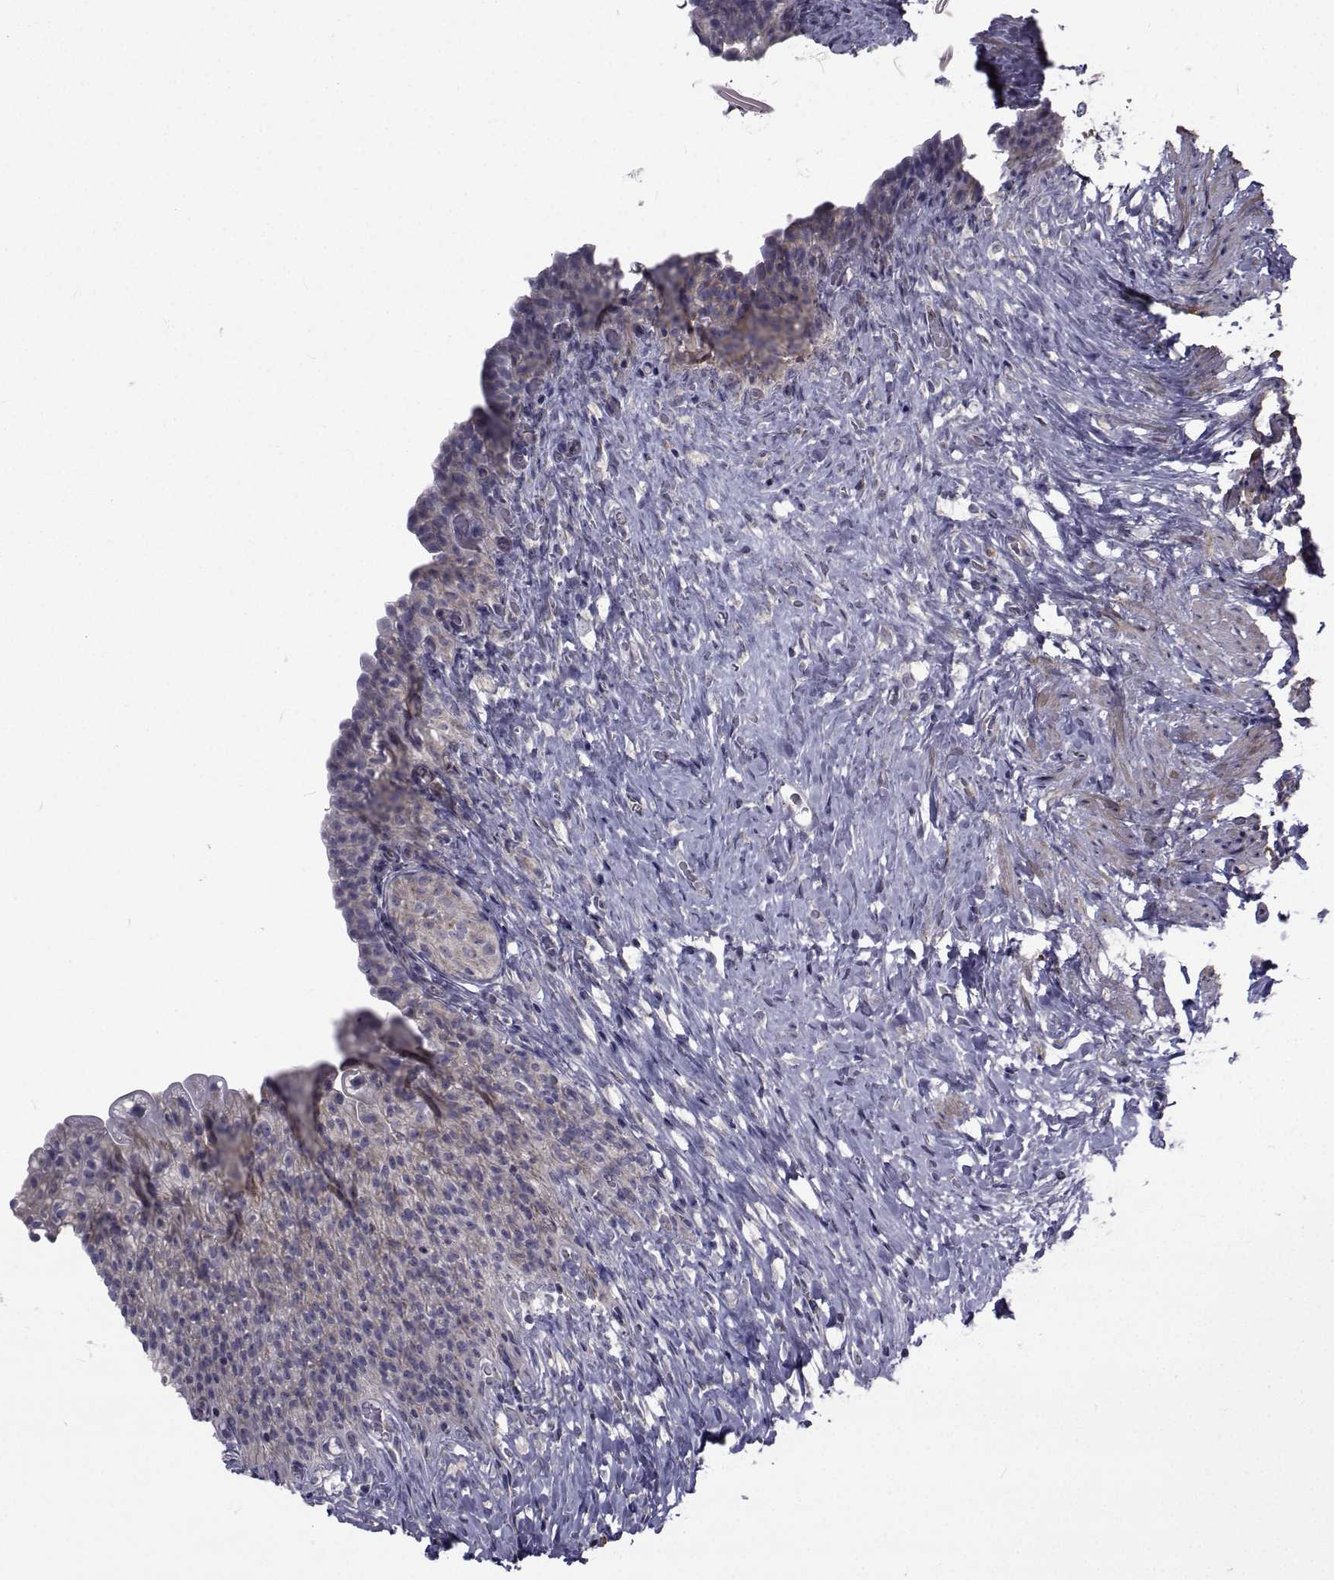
{"staining": {"intensity": "weak", "quantity": "<25%", "location": "cytoplasmic/membranous"}, "tissue": "urinary bladder", "cell_type": "Urothelial cells", "image_type": "normal", "snomed": [{"axis": "morphology", "description": "Normal tissue, NOS"}, {"axis": "topography", "description": "Urinary bladder"}], "caption": "Normal urinary bladder was stained to show a protein in brown. There is no significant staining in urothelial cells. The staining was performed using DAB to visualize the protein expression in brown, while the nuclei were stained in blue with hematoxylin (Magnification: 20x).", "gene": "CFAP74", "patient": {"sex": "male", "age": 76}}